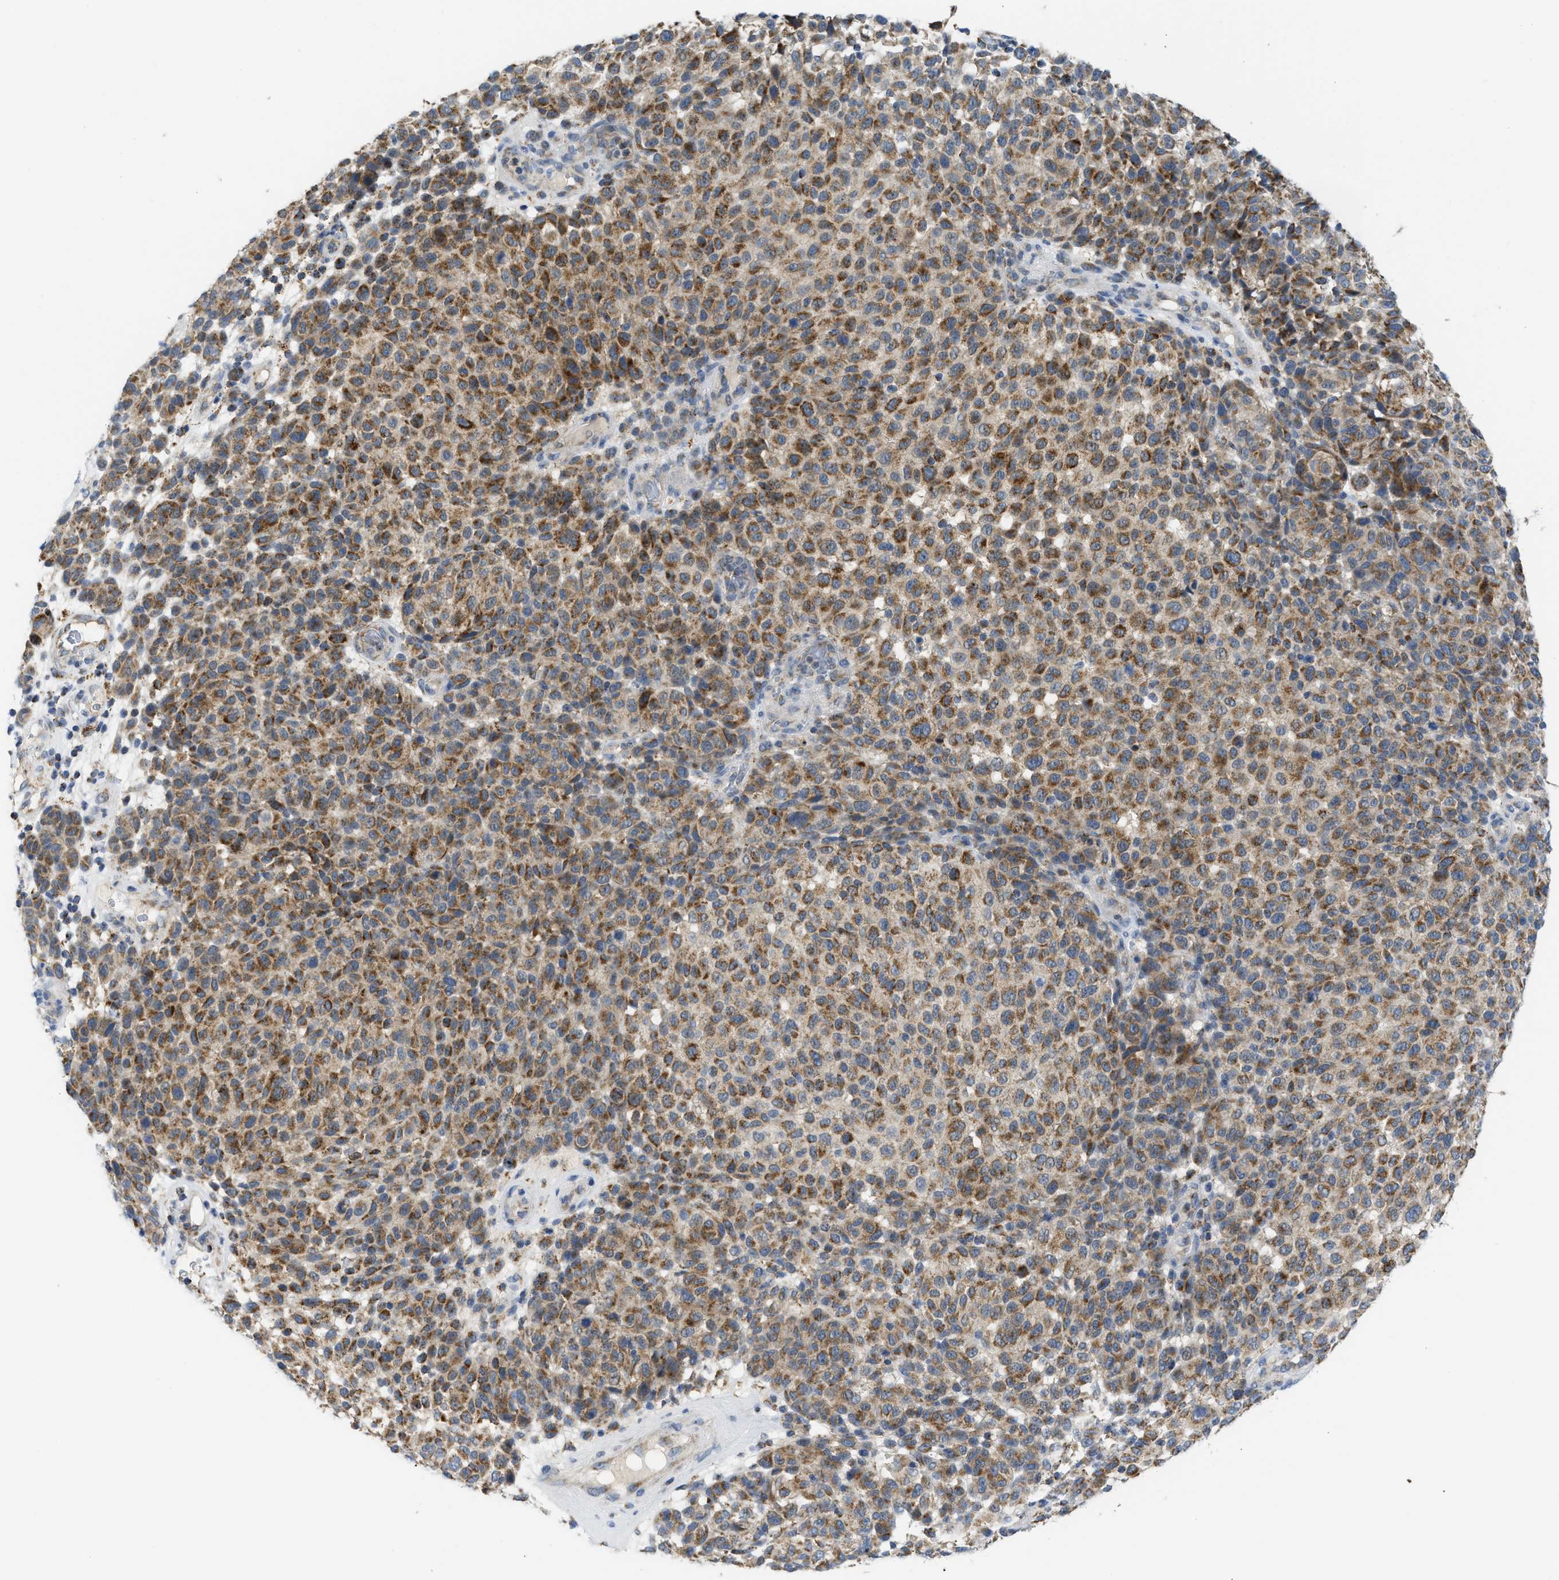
{"staining": {"intensity": "moderate", "quantity": ">75%", "location": "cytoplasmic/membranous"}, "tissue": "melanoma", "cell_type": "Tumor cells", "image_type": "cancer", "snomed": [{"axis": "morphology", "description": "Malignant melanoma, NOS"}, {"axis": "topography", "description": "Skin"}], "caption": "Protein expression analysis of malignant melanoma shows moderate cytoplasmic/membranous expression in approximately >75% of tumor cells.", "gene": "GATD3", "patient": {"sex": "male", "age": 59}}